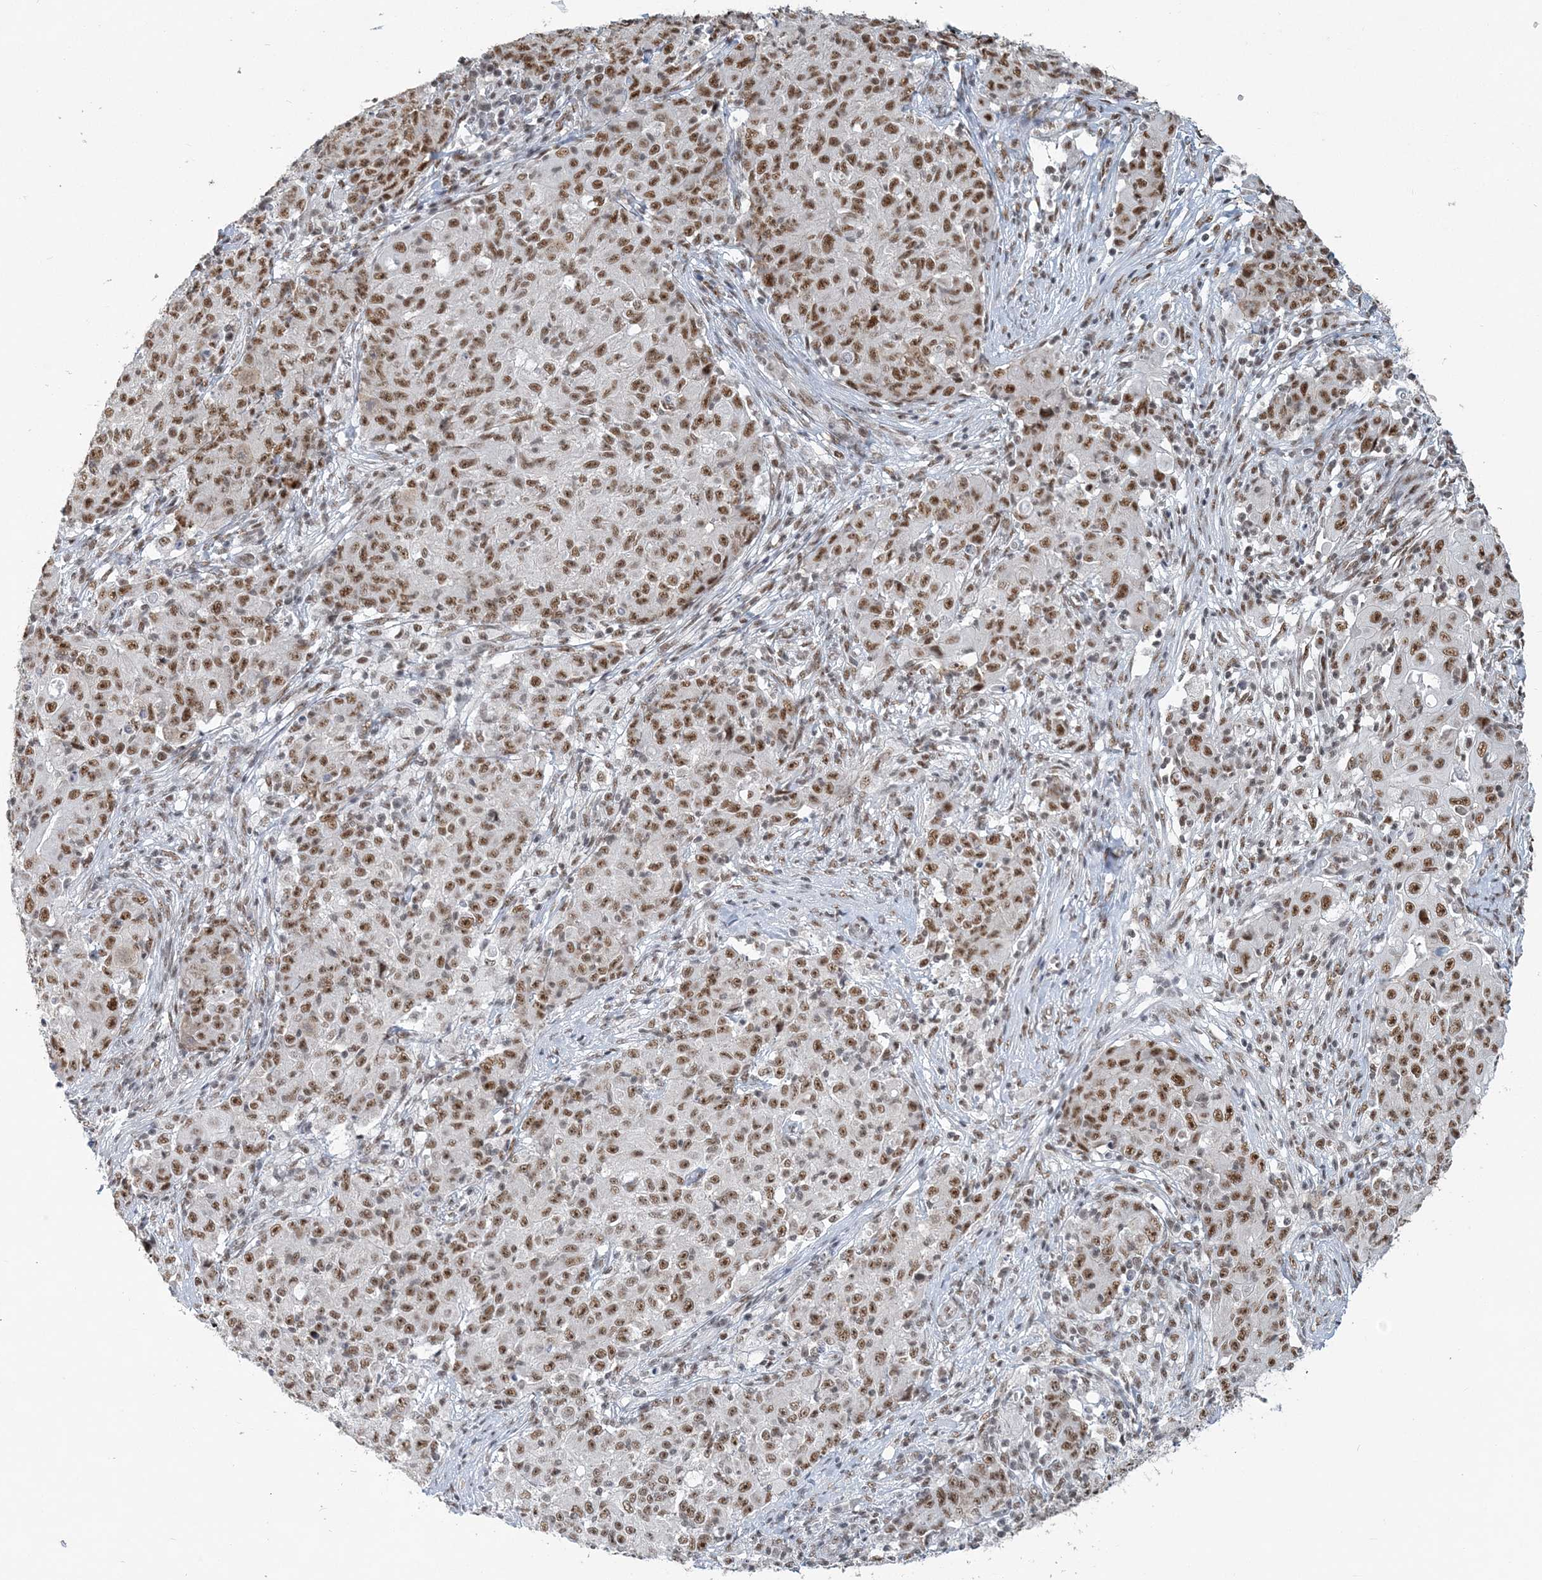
{"staining": {"intensity": "moderate", "quantity": ">75%", "location": "nuclear"}, "tissue": "ovarian cancer", "cell_type": "Tumor cells", "image_type": "cancer", "snomed": [{"axis": "morphology", "description": "Carcinoma, endometroid"}, {"axis": "topography", "description": "Ovary"}], "caption": "Brown immunohistochemical staining in human ovarian endometroid carcinoma displays moderate nuclear staining in approximately >75% of tumor cells. Nuclei are stained in blue.", "gene": "PLRG1", "patient": {"sex": "female", "age": 42}}